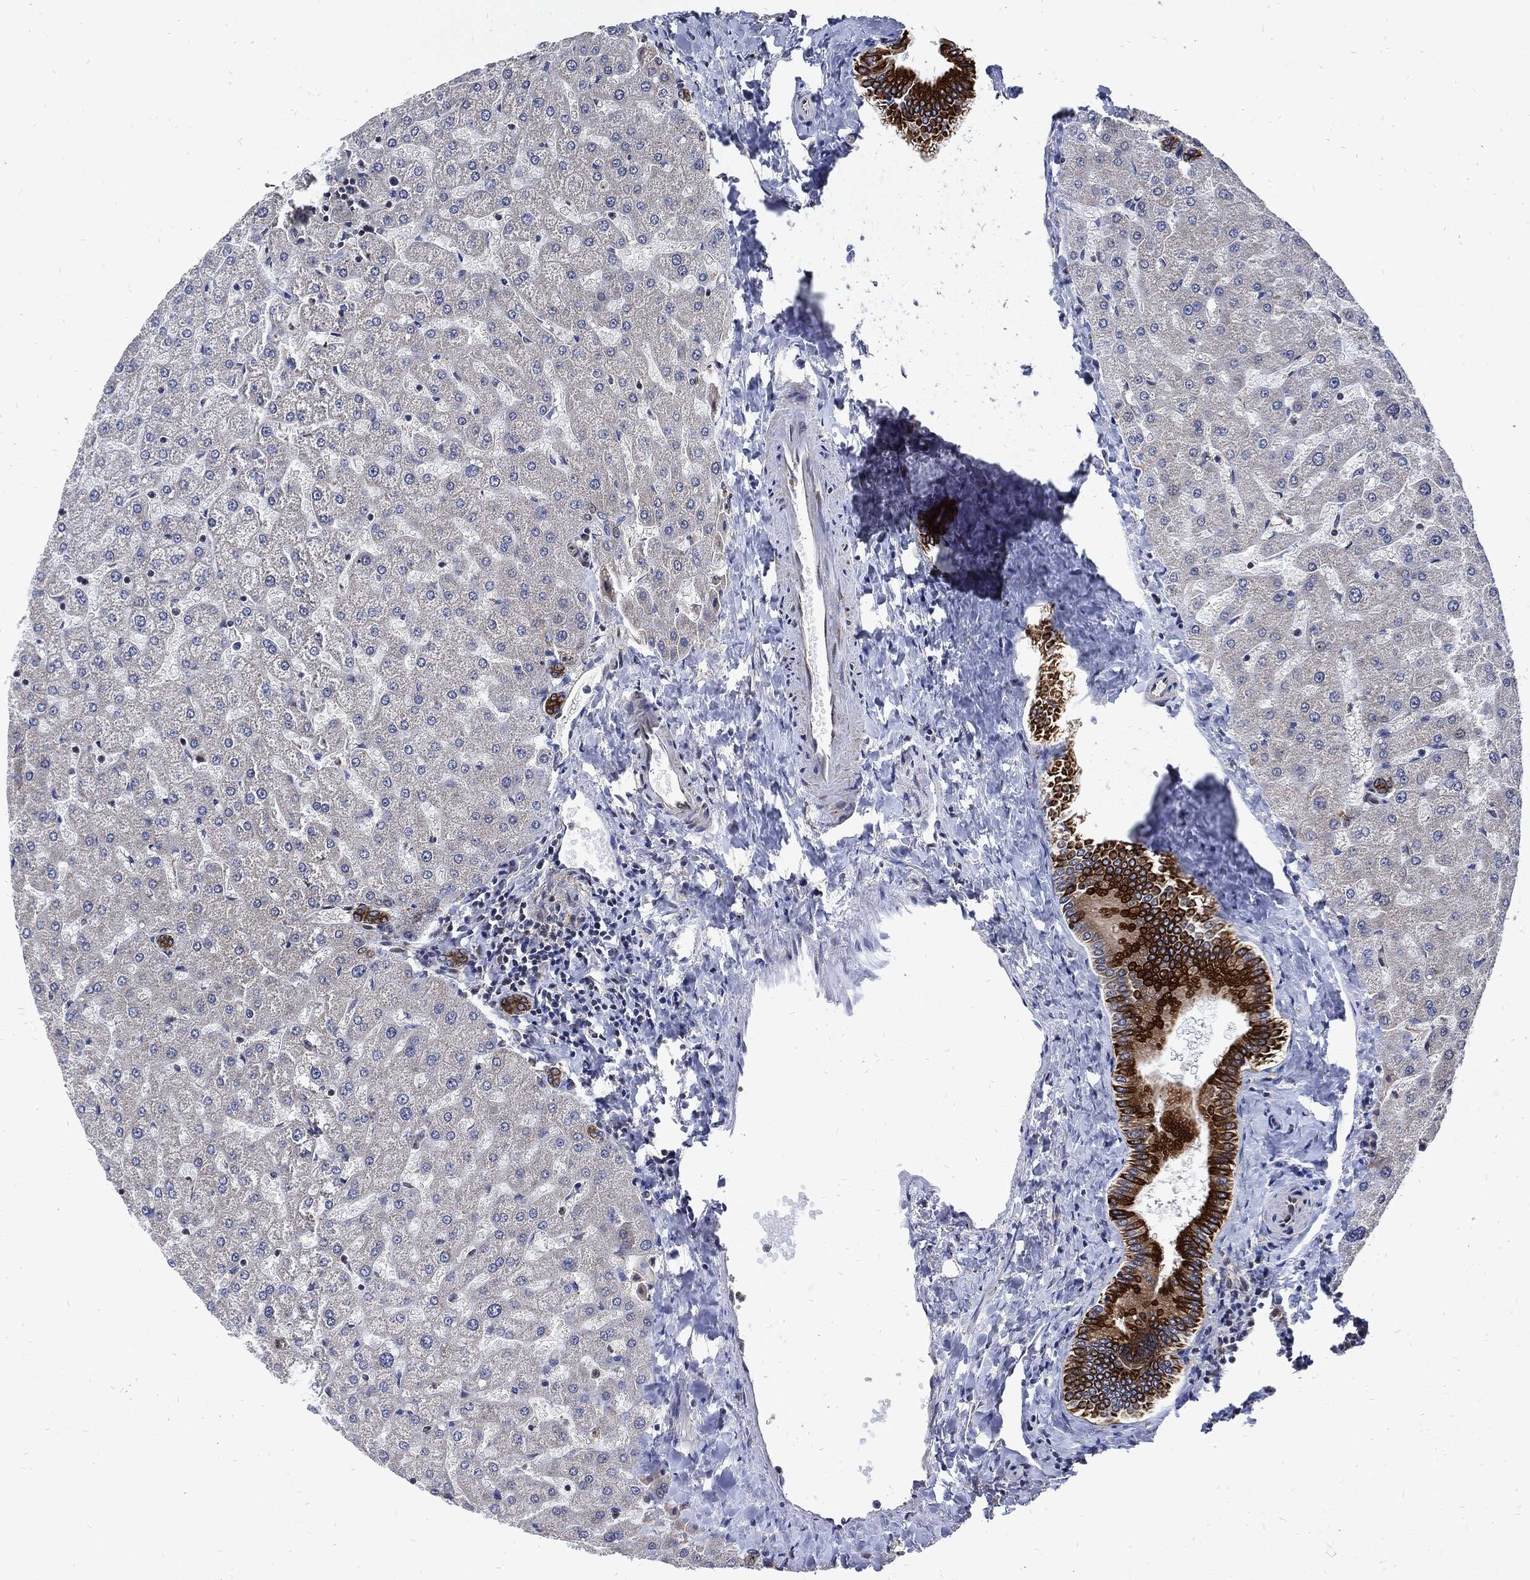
{"staining": {"intensity": "strong", "quantity": ">75%", "location": "cytoplasmic/membranous"}, "tissue": "liver", "cell_type": "Cholangiocytes", "image_type": "normal", "snomed": [{"axis": "morphology", "description": "Normal tissue, NOS"}, {"axis": "topography", "description": "Liver"}], "caption": "The photomicrograph exhibits a brown stain indicating the presence of a protein in the cytoplasmic/membranous of cholangiocytes in liver. Using DAB (3,3'-diaminobenzidine) (brown) and hematoxylin (blue) stains, captured at high magnification using brightfield microscopy.", "gene": "DCTN1", "patient": {"sex": "female", "age": 50}}